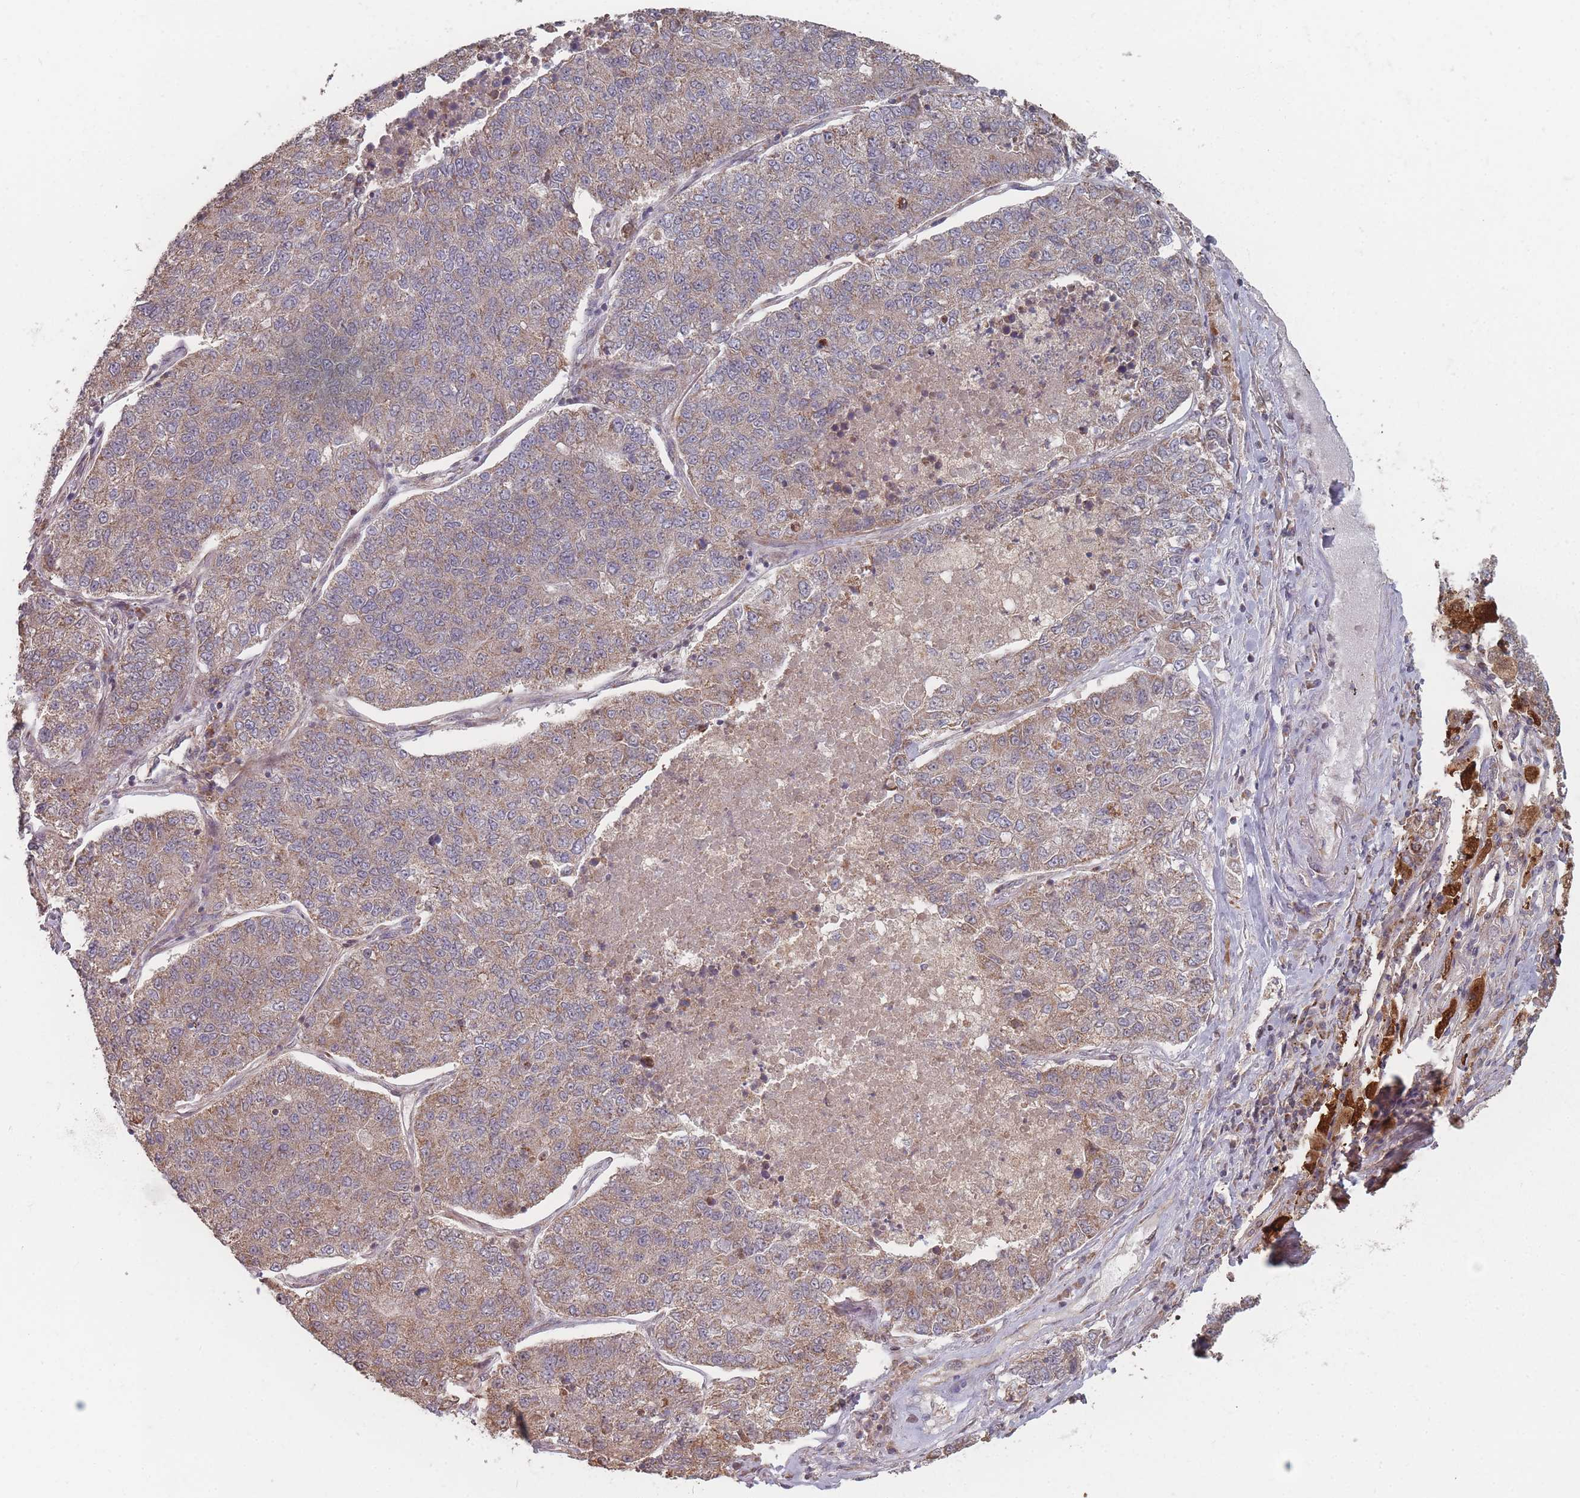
{"staining": {"intensity": "moderate", "quantity": ">75%", "location": "cytoplasmic/membranous"}, "tissue": "lung cancer", "cell_type": "Tumor cells", "image_type": "cancer", "snomed": [{"axis": "morphology", "description": "Adenocarcinoma, NOS"}, {"axis": "topography", "description": "Lung"}], "caption": "IHC (DAB) staining of lung adenocarcinoma shows moderate cytoplasmic/membranous protein expression in approximately >75% of tumor cells. The protein is shown in brown color, while the nuclei are stained blue.", "gene": "PSMB3", "patient": {"sex": "male", "age": 49}}